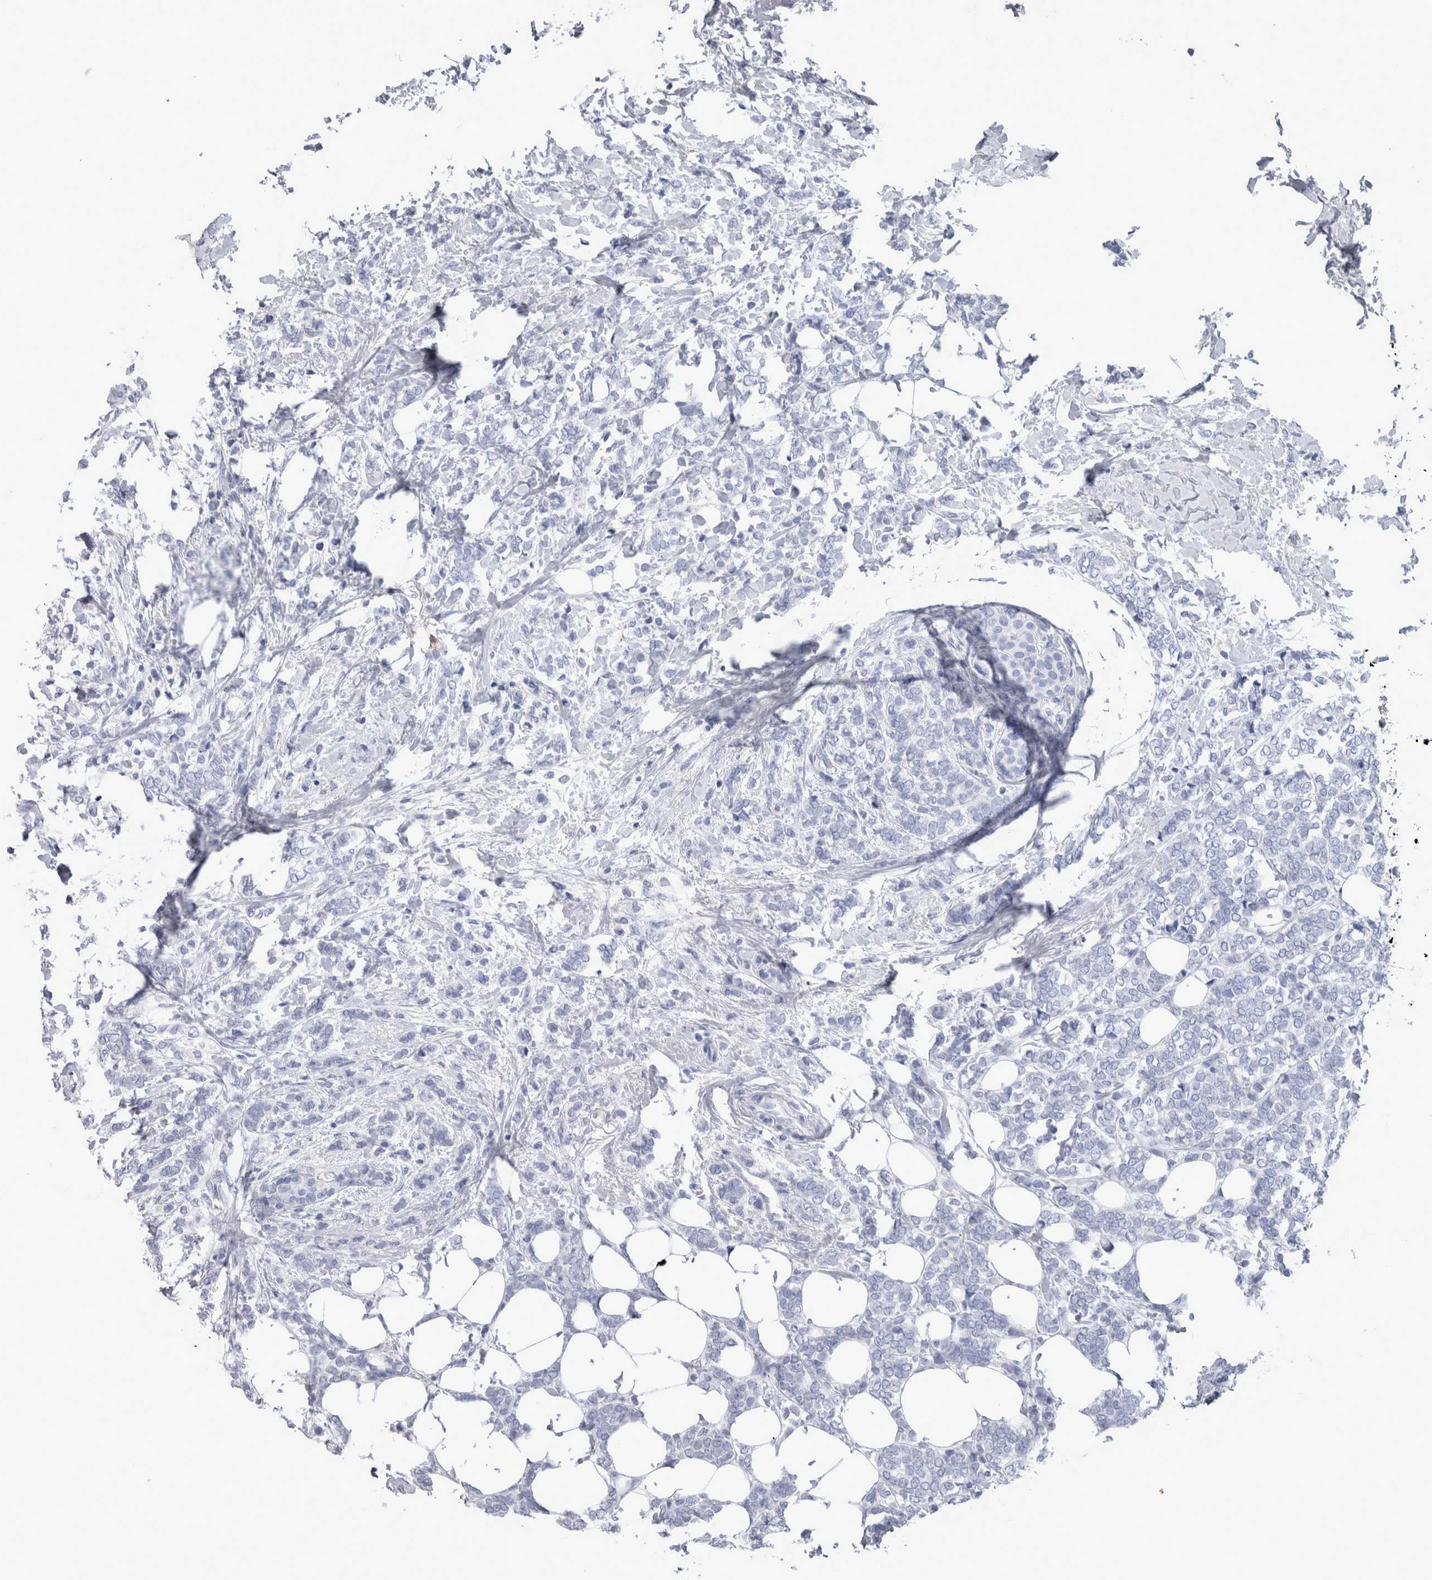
{"staining": {"intensity": "negative", "quantity": "none", "location": "none"}, "tissue": "breast cancer", "cell_type": "Tumor cells", "image_type": "cancer", "snomed": [{"axis": "morphology", "description": "Lobular carcinoma"}, {"axis": "topography", "description": "Breast"}], "caption": "This is an immunohistochemistry histopathology image of human breast cancer. There is no expression in tumor cells.", "gene": "CA8", "patient": {"sex": "female", "age": 50}}